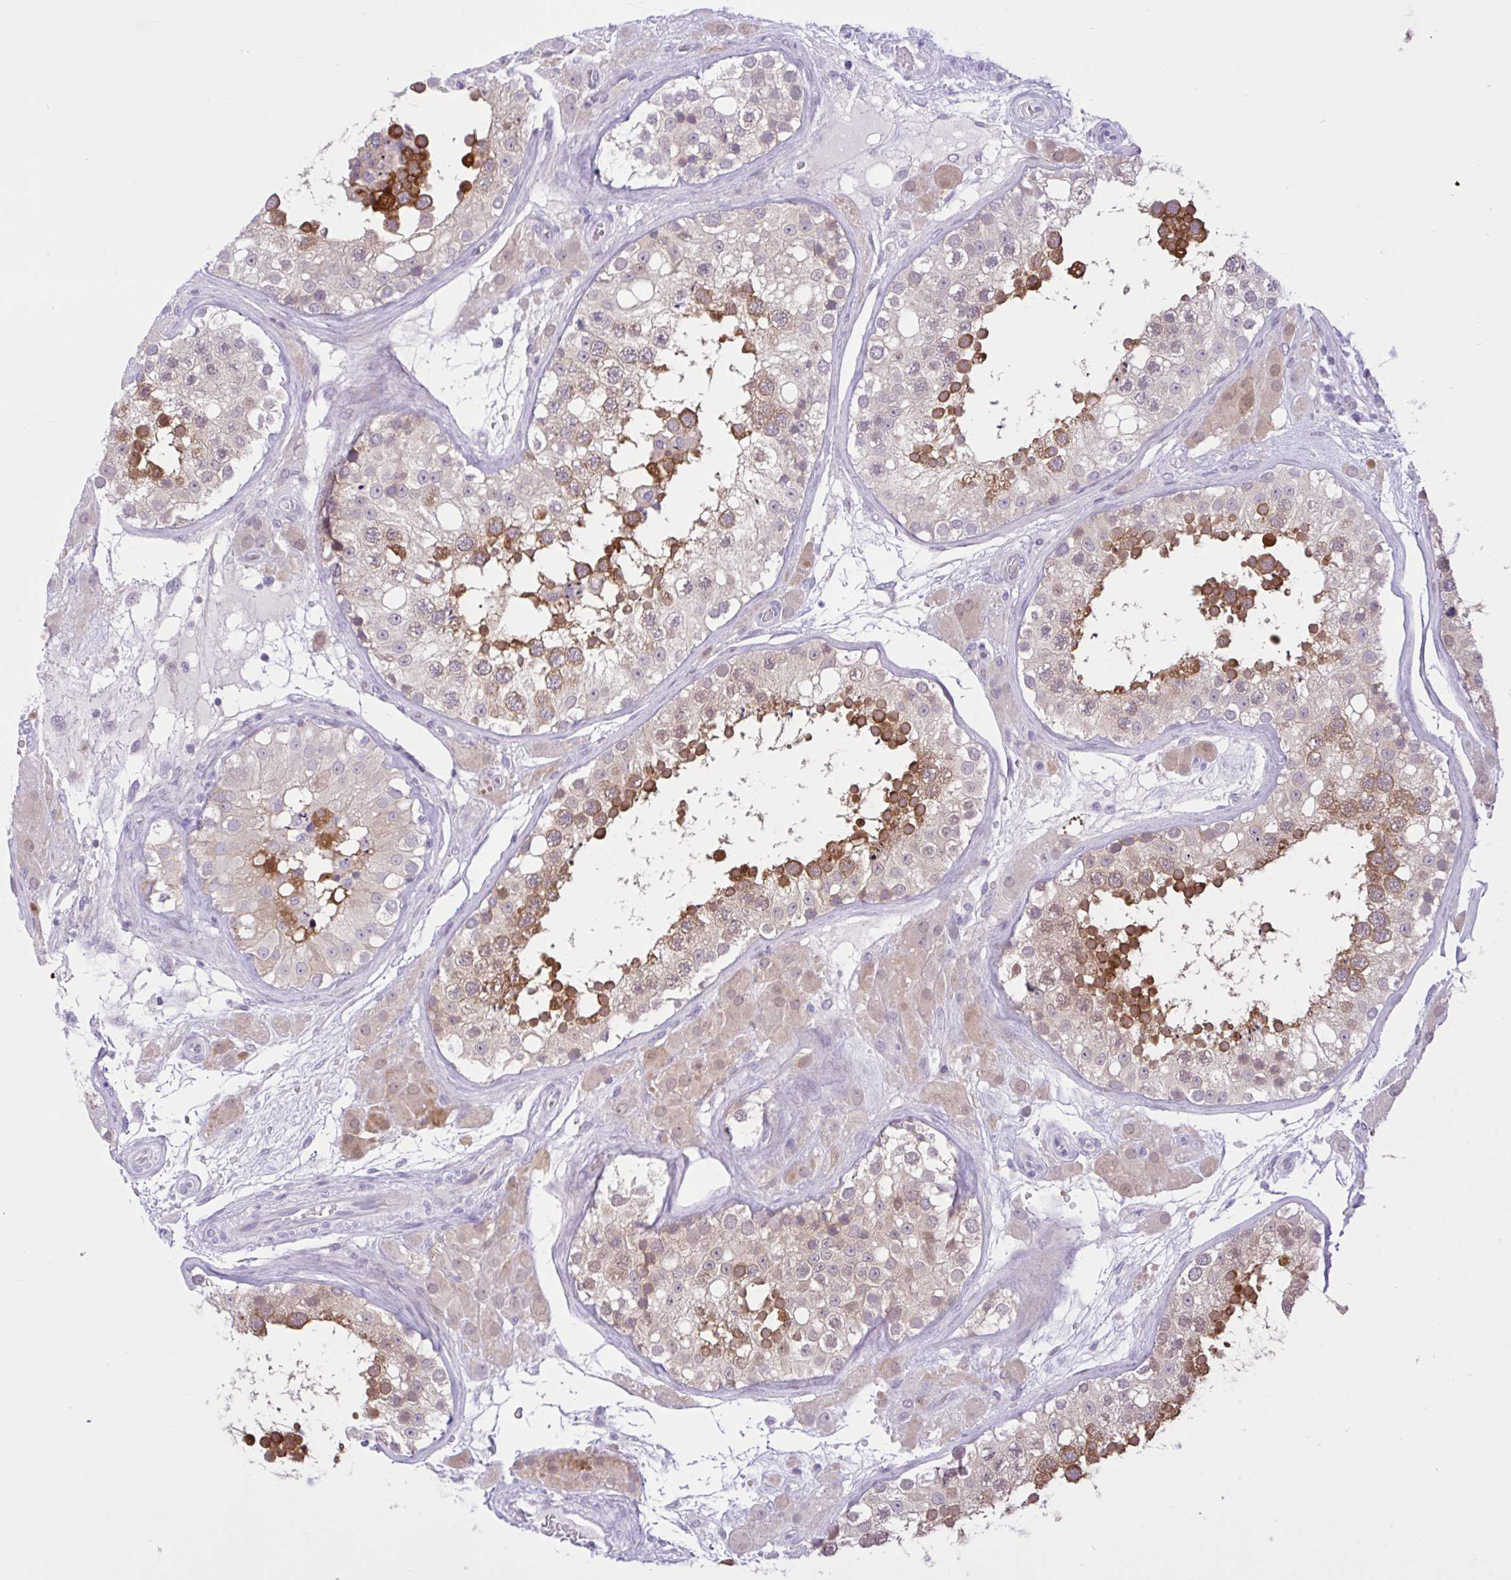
{"staining": {"intensity": "strong", "quantity": "25%-75%", "location": "cytoplasmic/membranous"}, "tissue": "testis", "cell_type": "Cells in seminiferous ducts", "image_type": "normal", "snomed": [{"axis": "morphology", "description": "Normal tissue, NOS"}, {"axis": "topography", "description": "Testis"}], "caption": "Cells in seminiferous ducts display high levels of strong cytoplasmic/membranous positivity in about 25%-75% of cells in benign human testis. (Brightfield microscopy of DAB IHC at high magnification).", "gene": "ZNF101", "patient": {"sex": "male", "age": 26}}